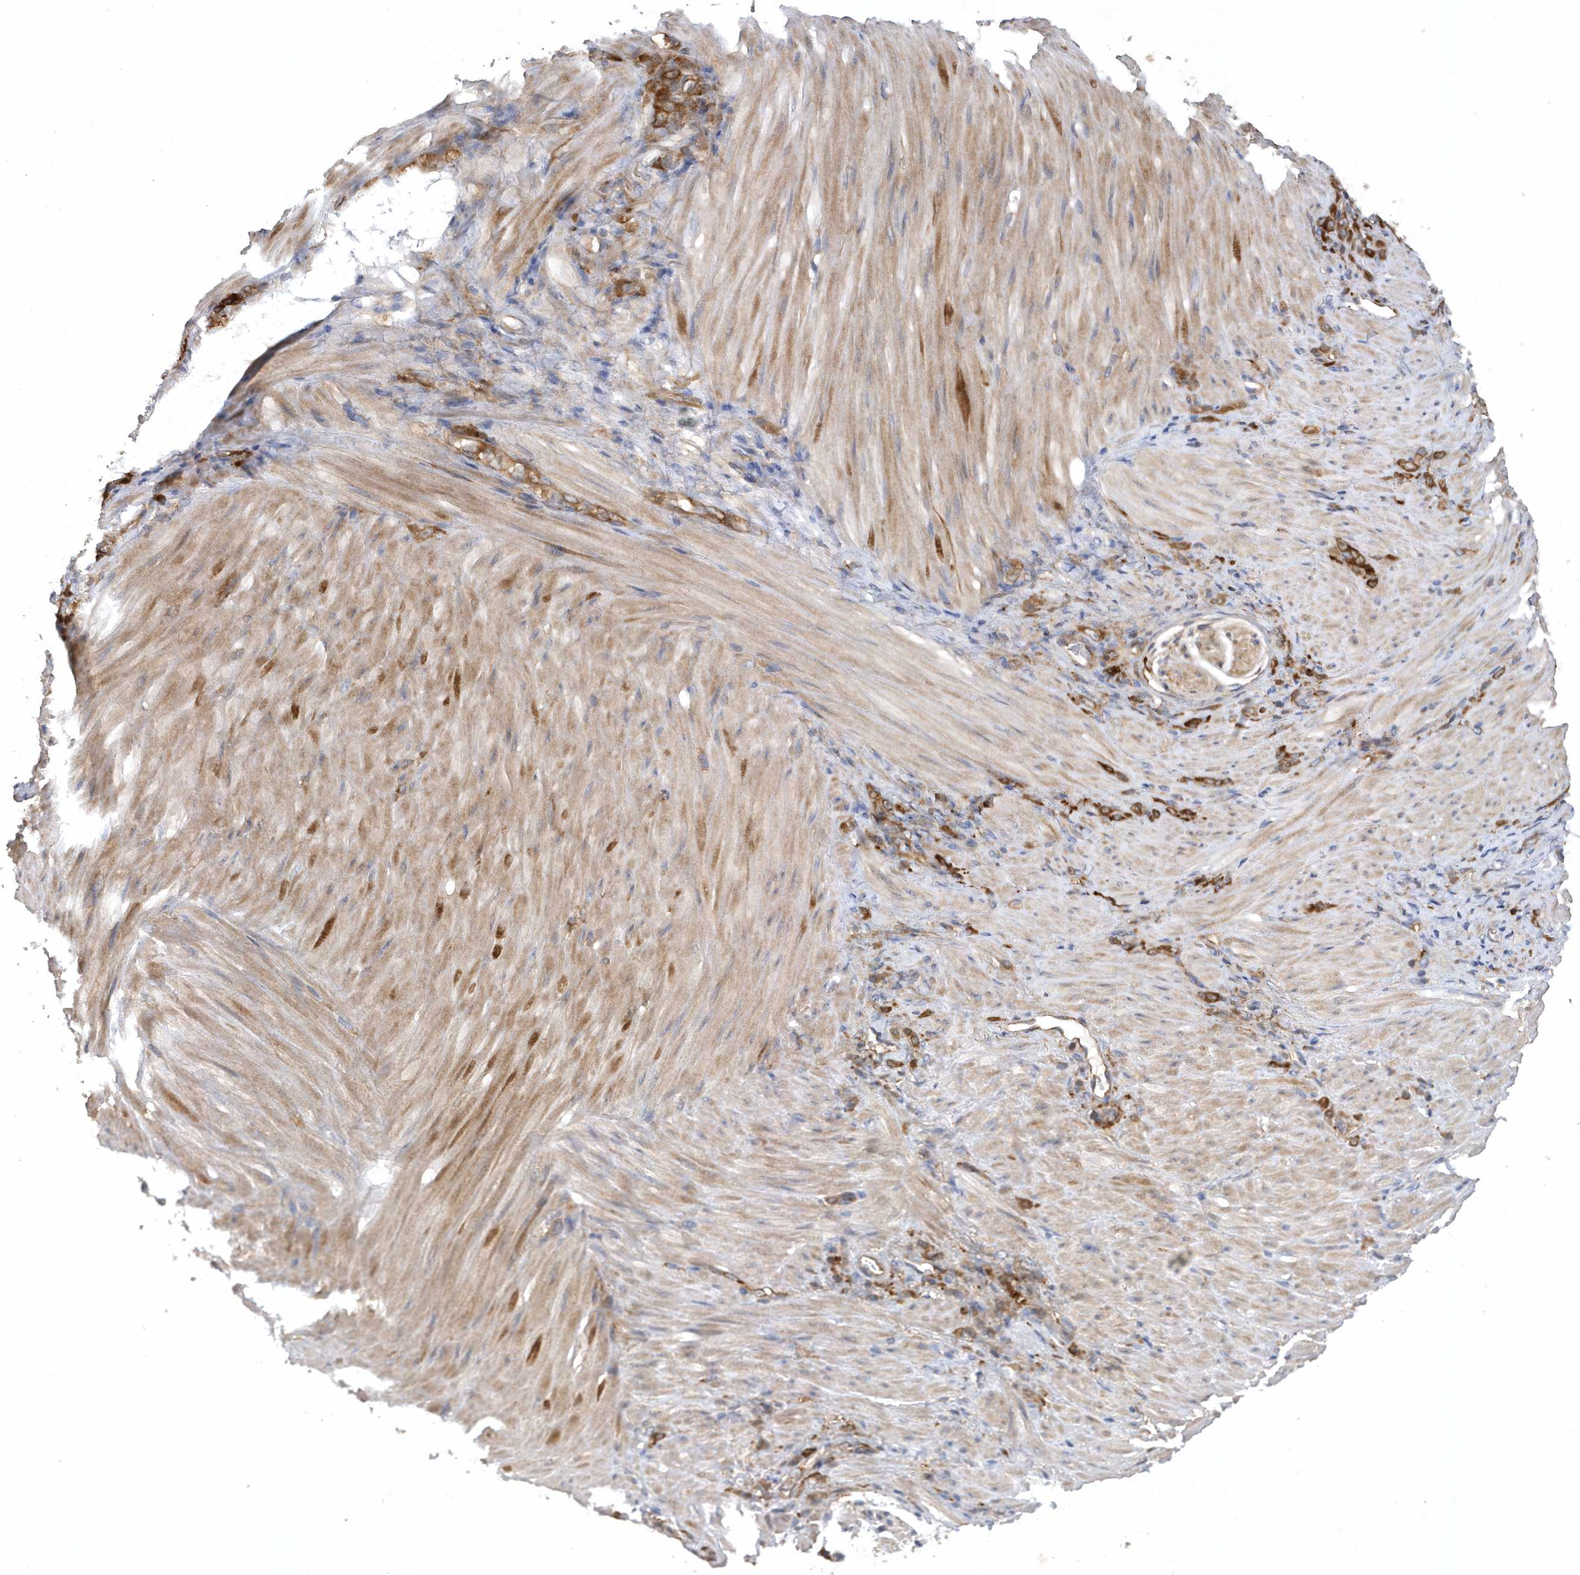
{"staining": {"intensity": "strong", "quantity": ">75%", "location": "cytoplasmic/membranous"}, "tissue": "stomach cancer", "cell_type": "Tumor cells", "image_type": "cancer", "snomed": [{"axis": "morphology", "description": "Normal tissue, NOS"}, {"axis": "morphology", "description": "Adenocarcinoma, NOS"}, {"axis": "topography", "description": "Stomach"}], "caption": "Brown immunohistochemical staining in human stomach adenocarcinoma displays strong cytoplasmic/membranous expression in approximately >75% of tumor cells.", "gene": "PAICS", "patient": {"sex": "male", "age": 82}}